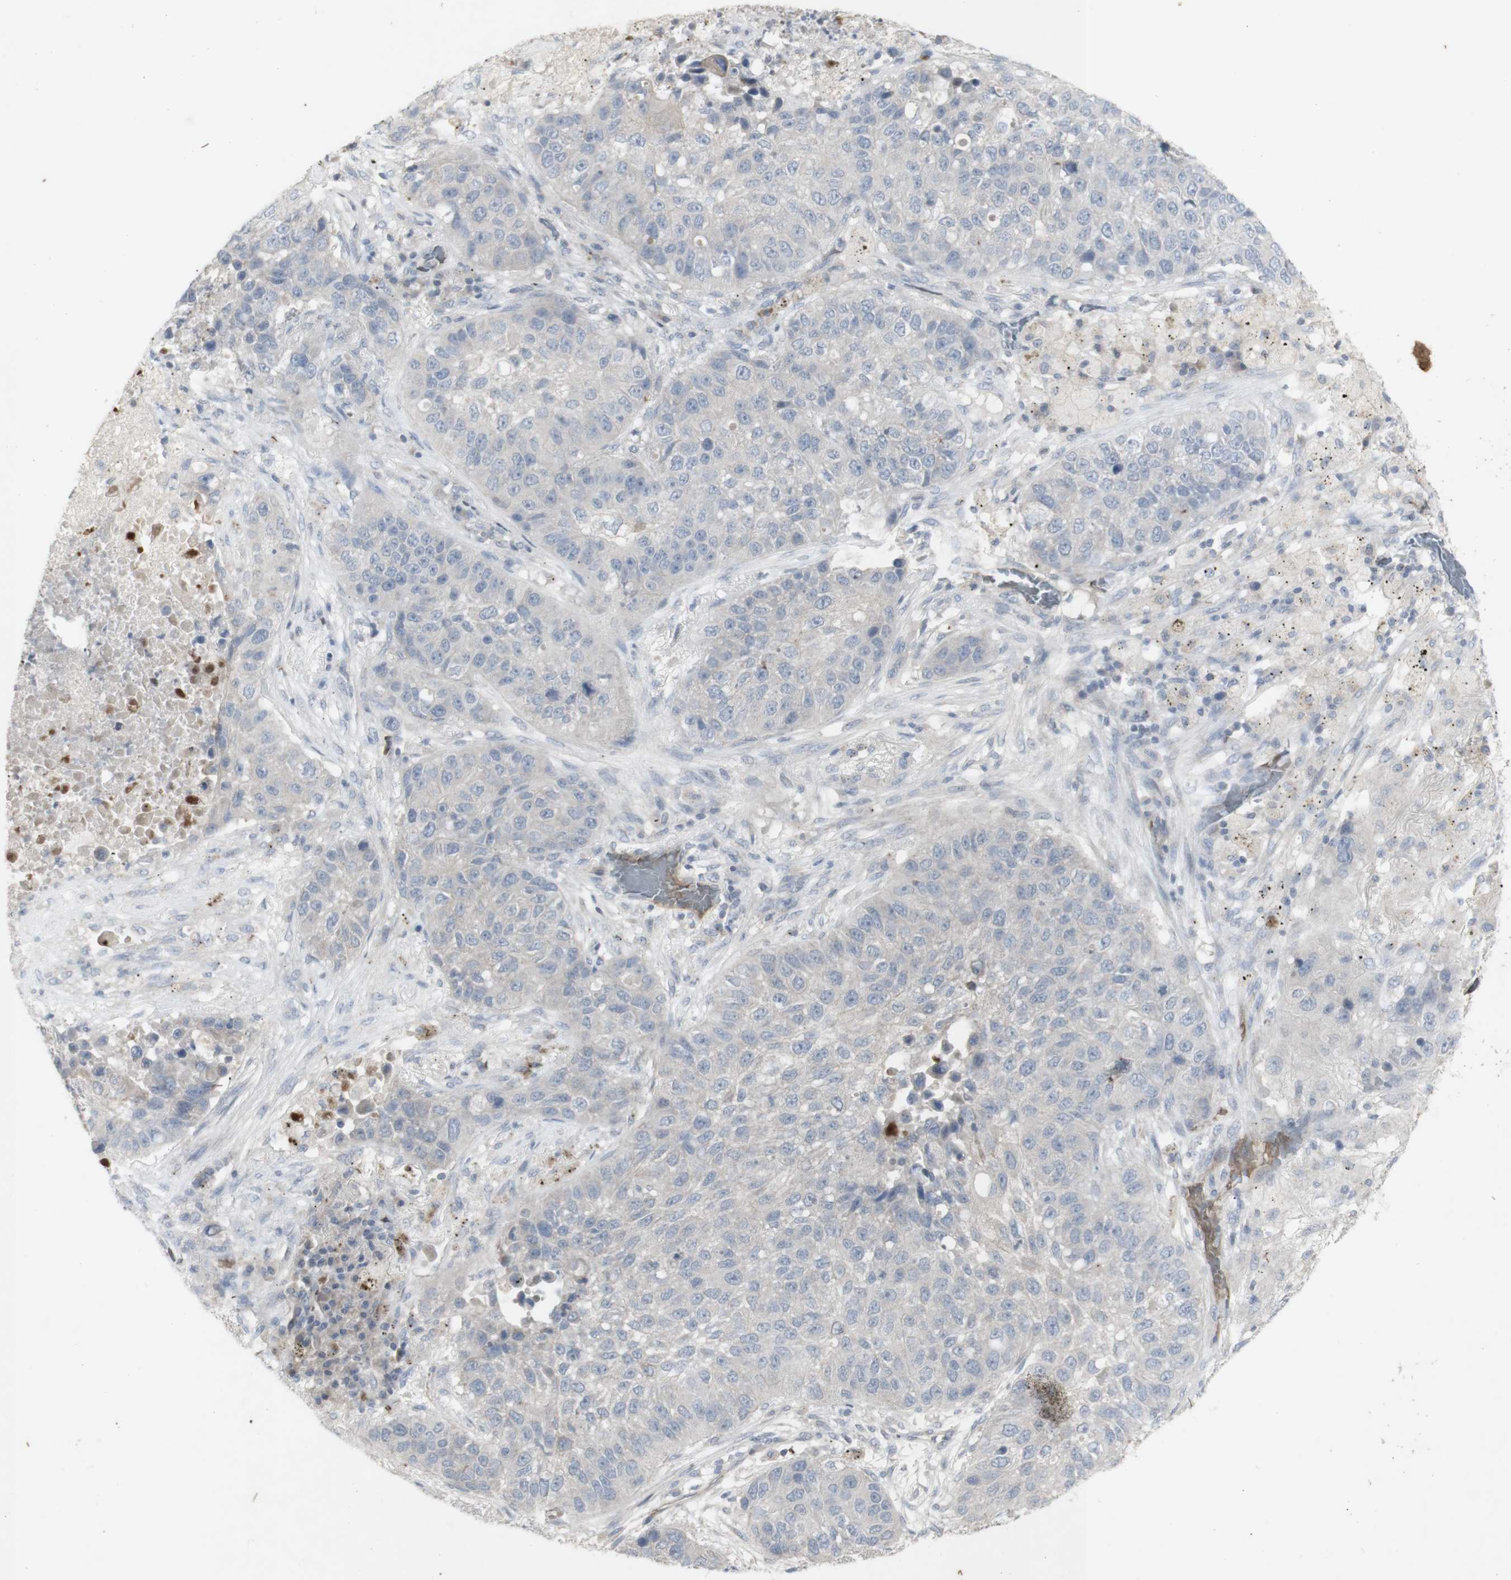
{"staining": {"intensity": "negative", "quantity": "none", "location": "none"}, "tissue": "lung cancer", "cell_type": "Tumor cells", "image_type": "cancer", "snomed": [{"axis": "morphology", "description": "Squamous cell carcinoma, NOS"}, {"axis": "topography", "description": "Lung"}], "caption": "Human lung cancer stained for a protein using immunohistochemistry displays no expression in tumor cells.", "gene": "INS", "patient": {"sex": "male", "age": 57}}